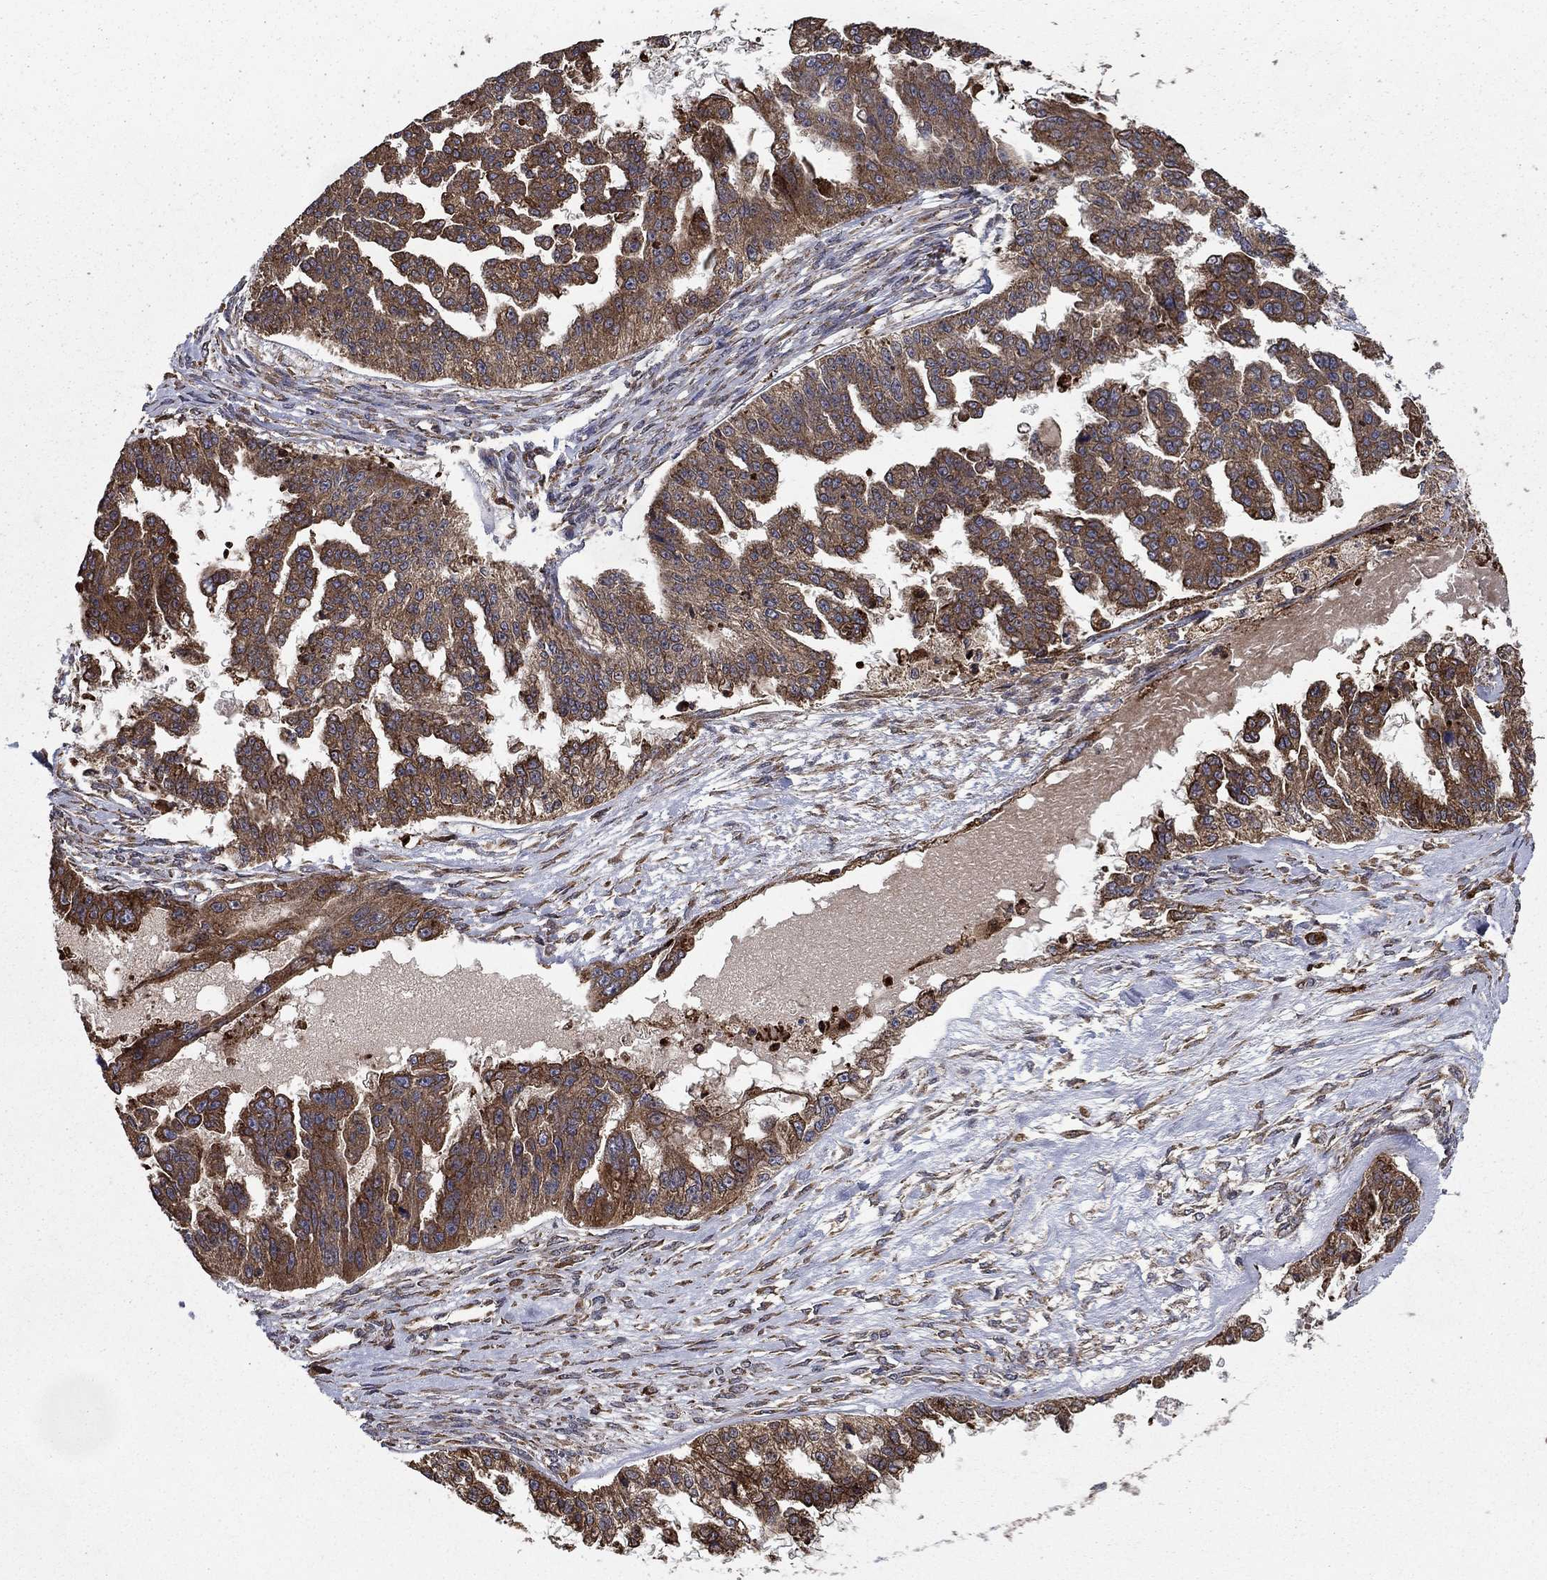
{"staining": {"intensity": "strong", "quantity": ">75%", "location": "cytoplasmic/membranous"}, "tissue": "ovarian cancer", "cell_type": "Tumor cells", "image_type": "cancer", "snomed": [{"axis": "morphology", "description": "Cystadenocarcinoma, serous, NOS"}, {"axis": "topography", "description": "Ovary"}], "caption": "This photomicrograph exhibits ovarian cancer (serous cystadenocarcinoma) stained with immunohistochemistry to label a protein in brown. The cytoplasmic/membranous of tumor cells show strong positivity for the protein. Nuclei are counter-stained blue.", "gene": "BABAM2", "patient": {"sex": "female", "age": 58}}